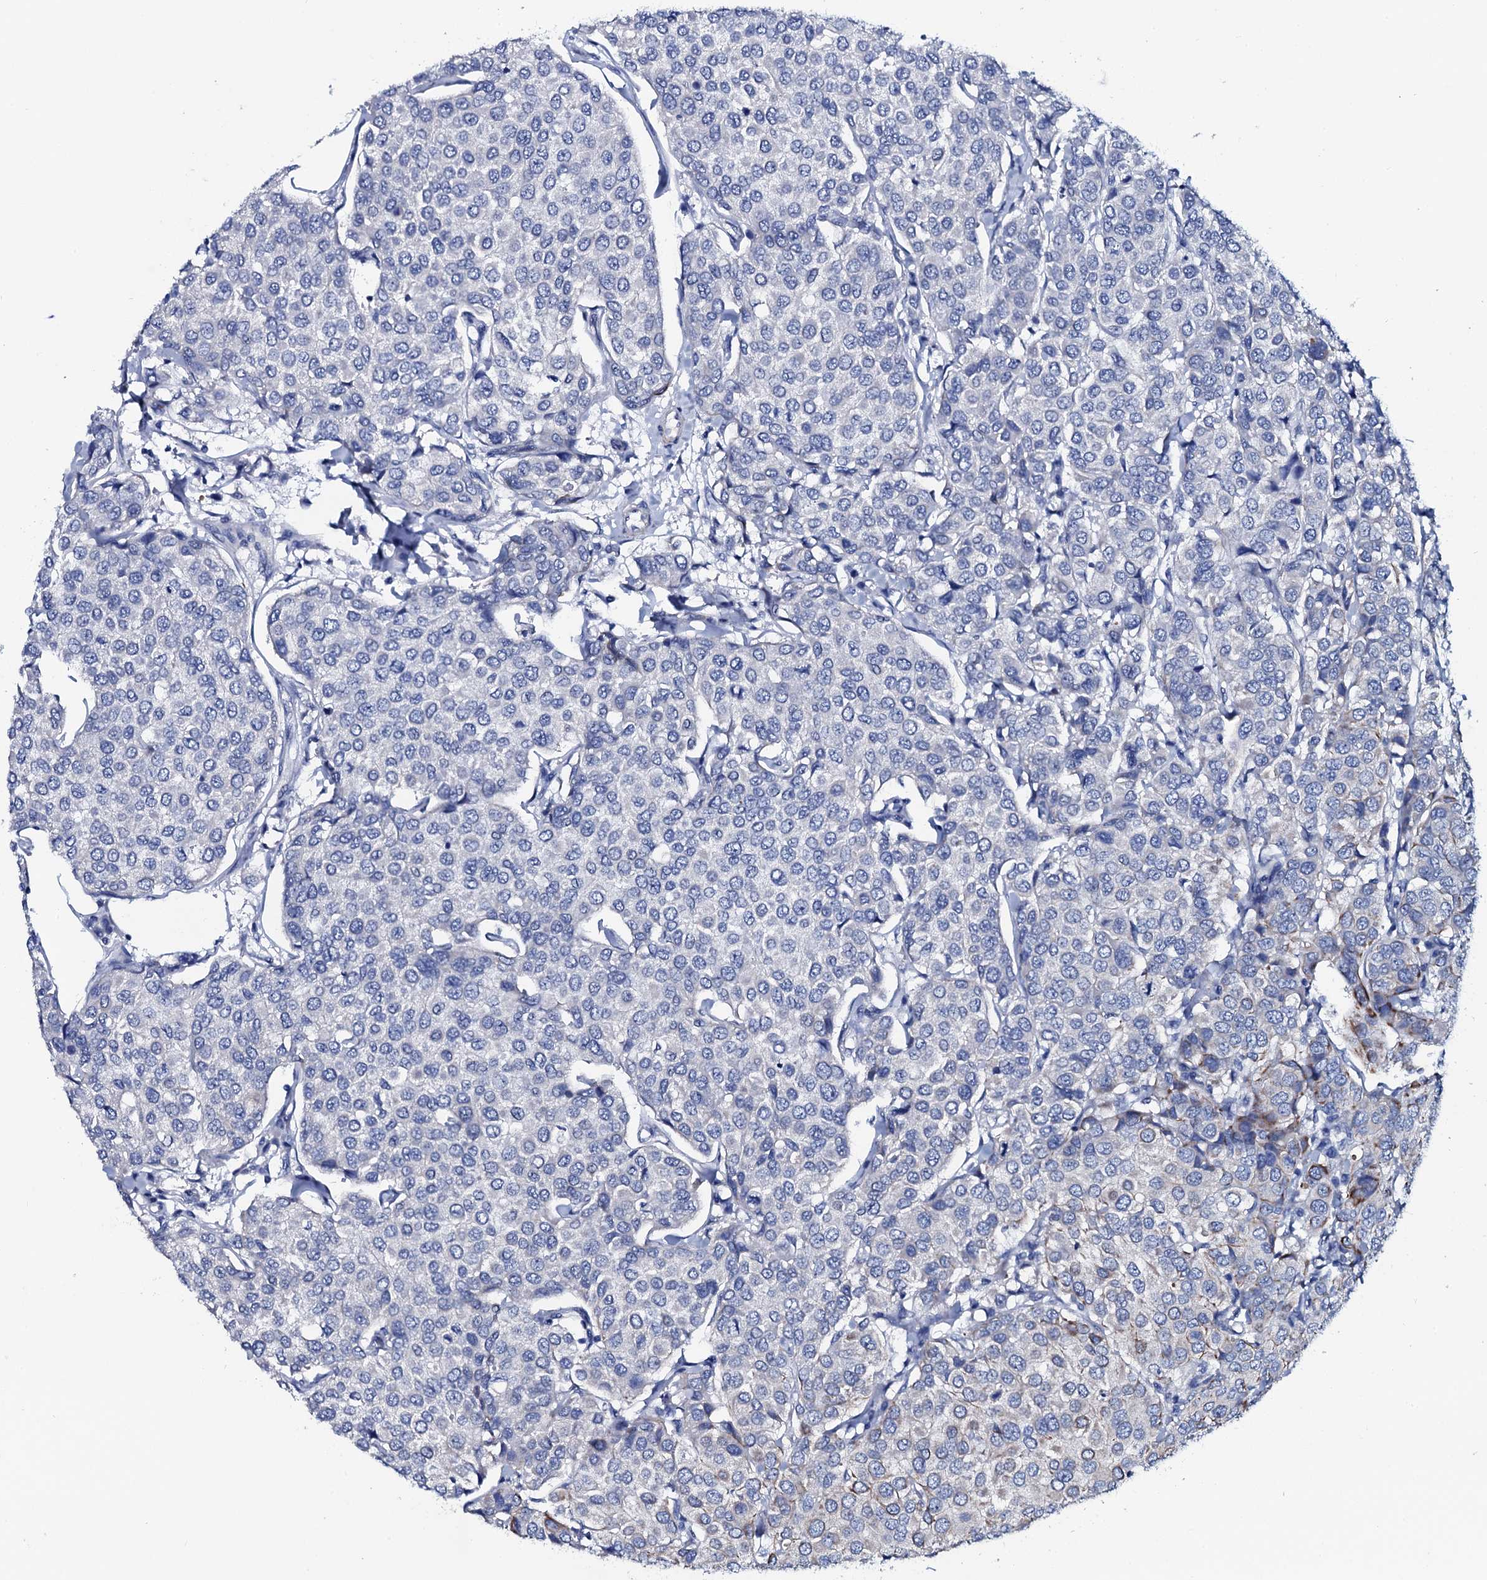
{"staining": {"intensity": "negative", "quantity": "none", "location": "none"}, "tissue": "breast cancer", "cell_type": "Tumor cells", "image_type": "cancer", "snomed": [{"axis": "morphology", "description": "Duct carcinoma"}, {"axis": "topography", "description": "Breast"}], "caption": "Immunohistochemistry (IHC) photomicrograph of human invasive ductal carcinoma (breast) stained for a protein (brown), which reveals no positivity in tumor cells.", "gene": "GYS2", "patient": {"sex": "female", "age": 55}}